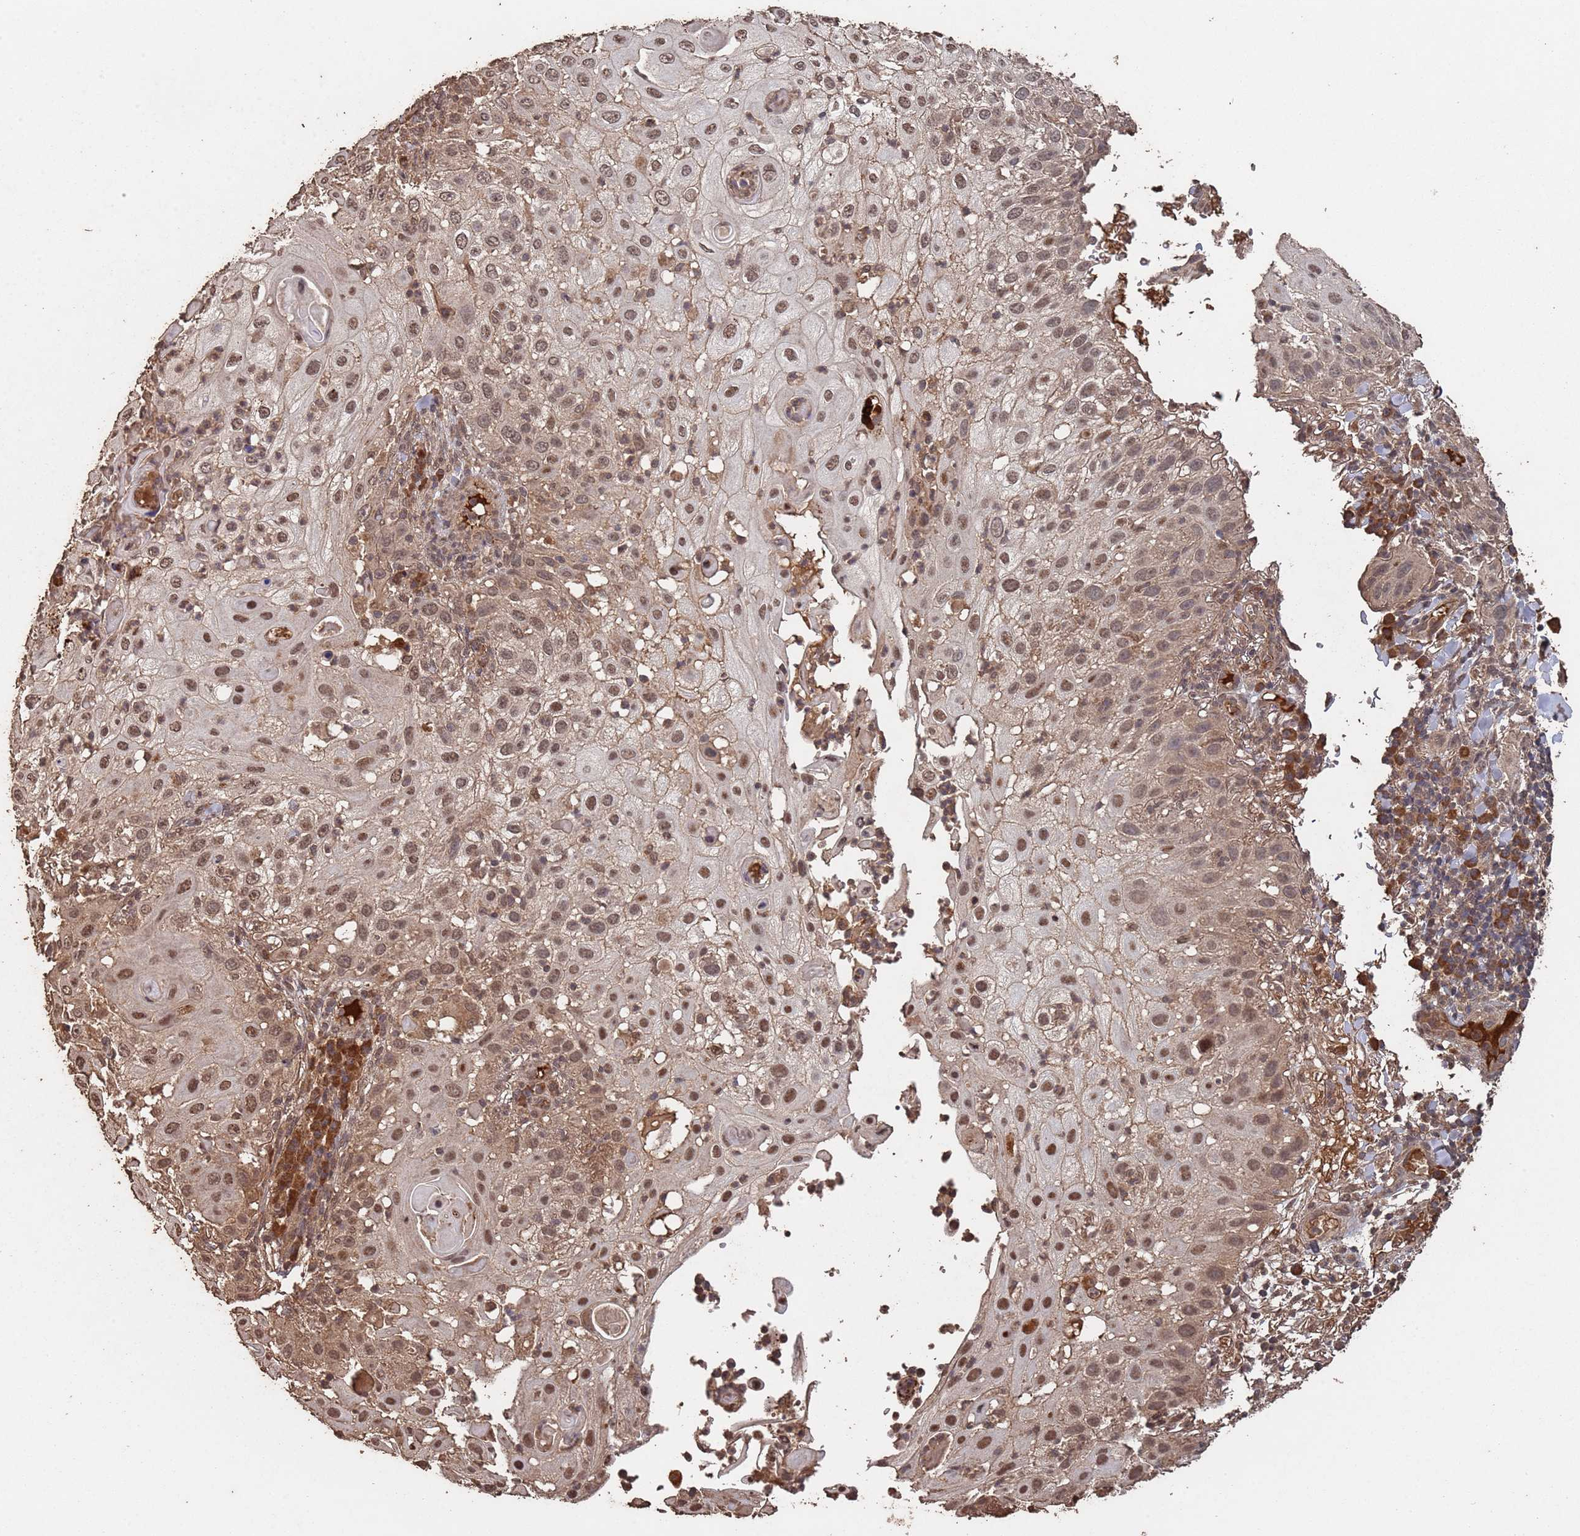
{"staining": {"intensity": "moderate", "quantity": ">75%", "location": "nuclear"}, "tissue": "skin cancer", "cell_type": "Tumor cells", "image_type": "cancer", "snomed": [{"axis": "morphology", "description": "Squamous cell carcinoma, NOS"}, {"axis": "topography", "description": "Skin"}], "caption": "Immunohistochemical staining of squamous cell carcinoma (skin) reveals medium levels of moderate nuclear positivity in about >75% of tumor cells.", "gene": "FRAT1", "patient": {"sex": "female", "age": 44}}